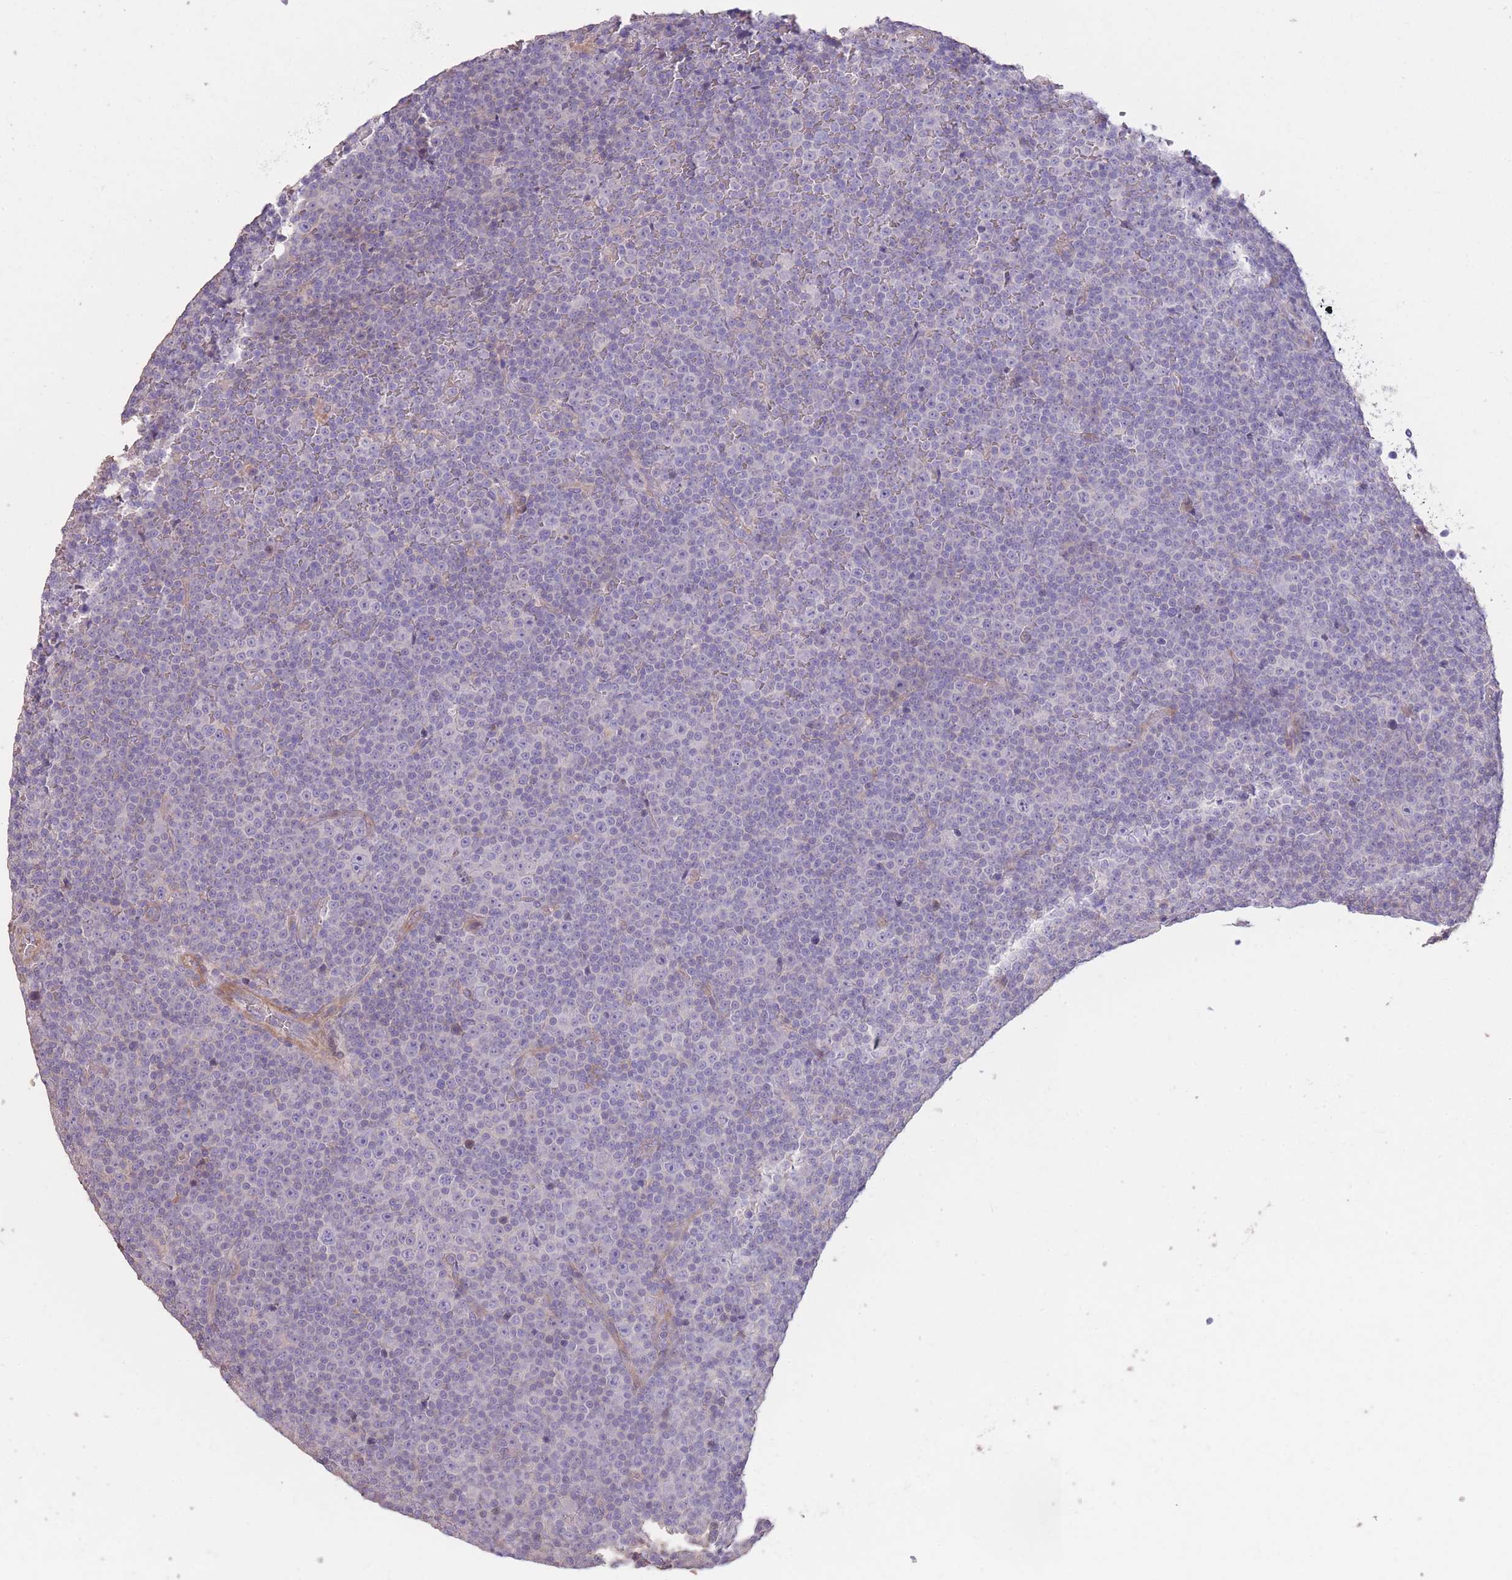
{"staining": {"intensity": "negative", "quantity": "none", "location": "none"}, "tissue": "lymphoma", "cell_type": "Tumor cells", "image_type": "cancer", "snomed": [{"axis": "morphology", "description": "Malignant lymphoma, non-Hodgkin's type, Low grade"}, {"axis": "topography", "description": "Lymph node"}], "caption": "Human lymphoma stained for a protein using immunohistochemistry demonstrates no staining in tumor cells.", "gene": "RSPH10B", "patient": {"sex": "female", "age": 67}}